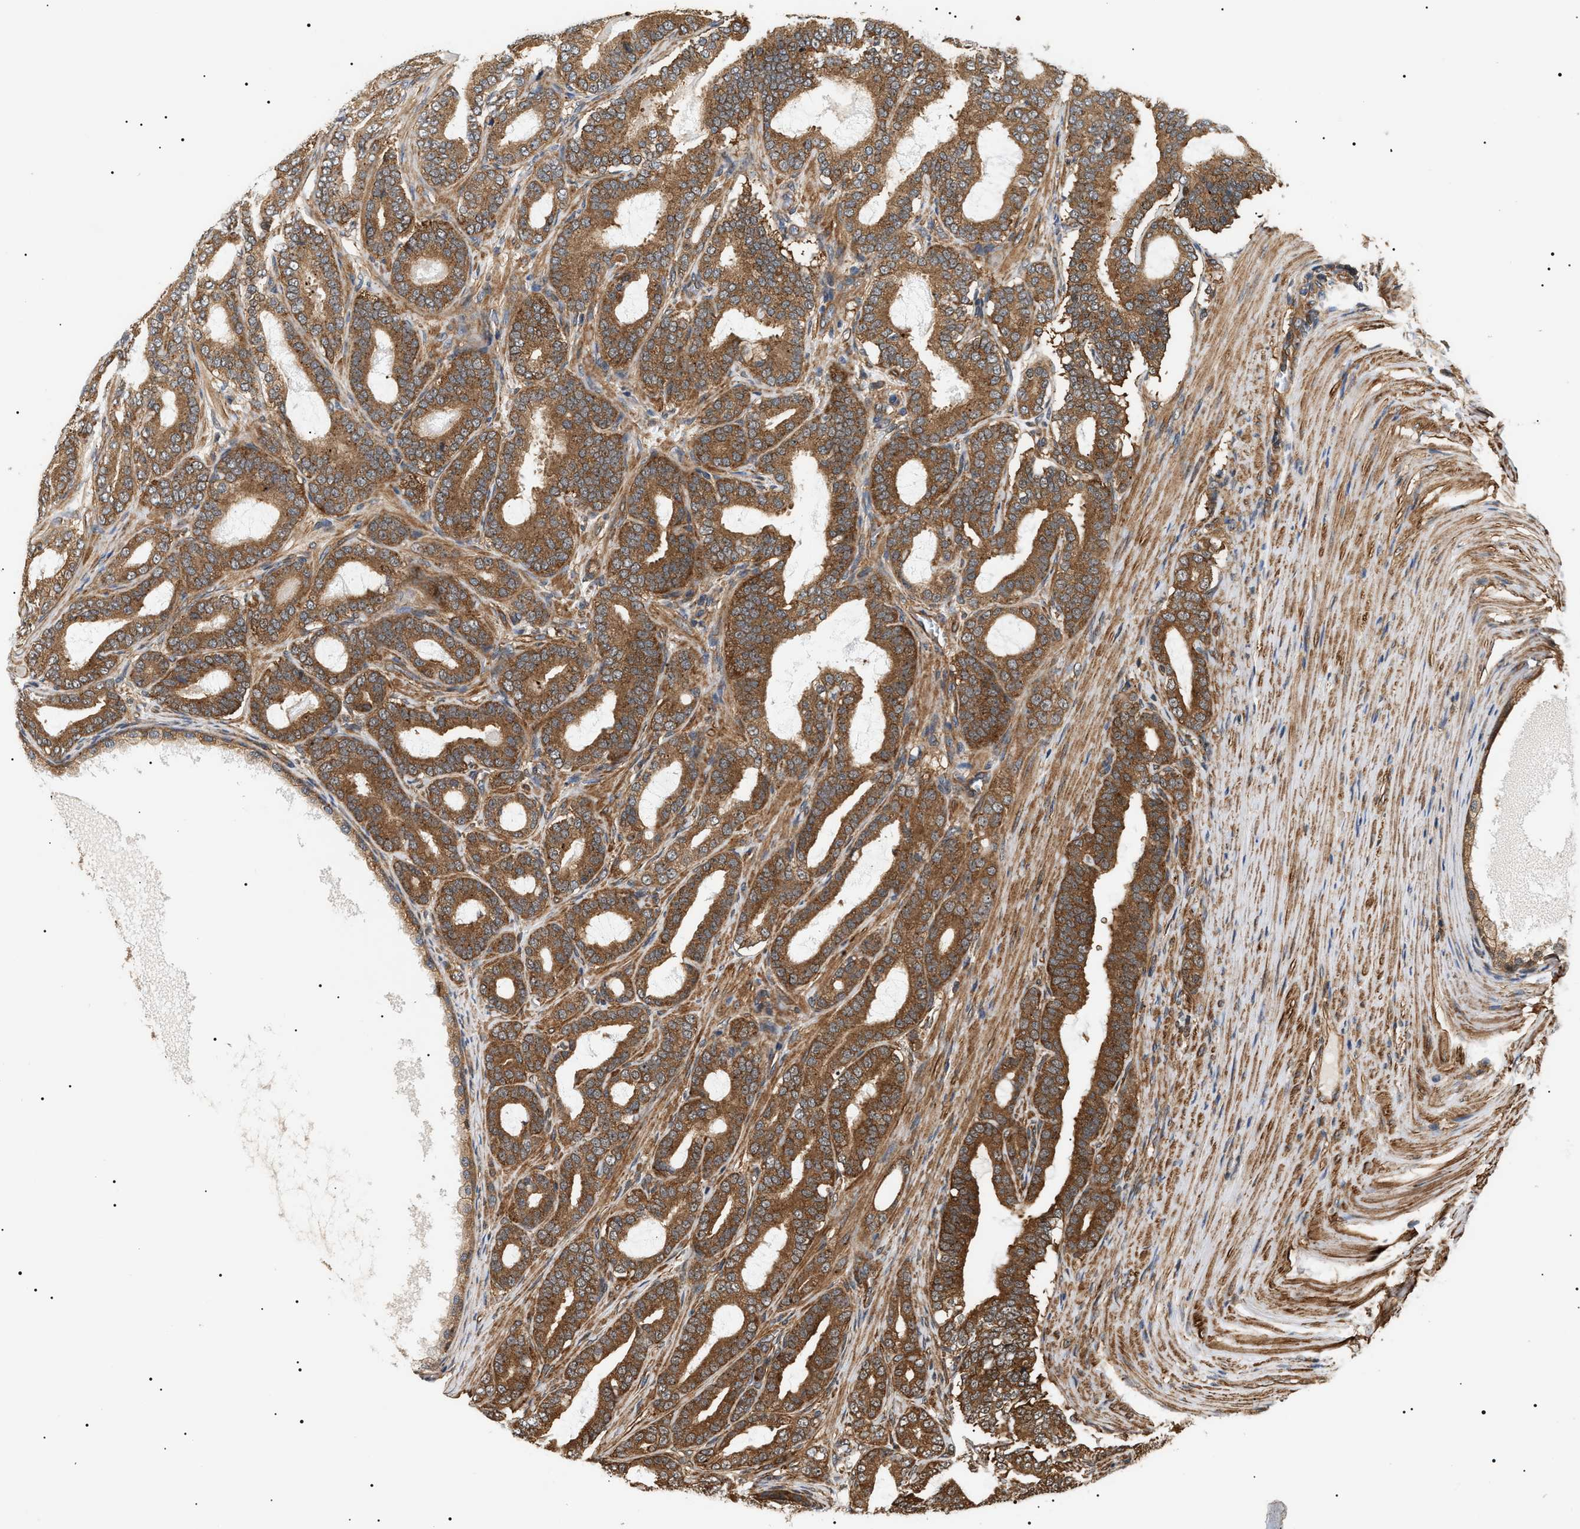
{"staining": {"intensity": "strong", "quantity": ">75%", "location": "cytoplasmic/membranous"}, "tissue": "prostate cancer", "cell_type": "Tumor cells", "image_type": "cancer", "snomed": [{"axis": "morphology", "description": "Adenocarcinoma, High grade"}, {"axis": "topography", "description": "Prostate"}], "caption": "DAB (3,3'-diaminobenzidine) immunohistochemical staining of prostate adenocarcinoma (high-grade) exhibits strong cytoplasmic/membranous protein expression in about >75% of tumor cells. (brown staining indicates protein expression, while blue staining denotes nuclei).", "gene": "SH3GLB2", "patient": {"sex": "male", "age": 60}}